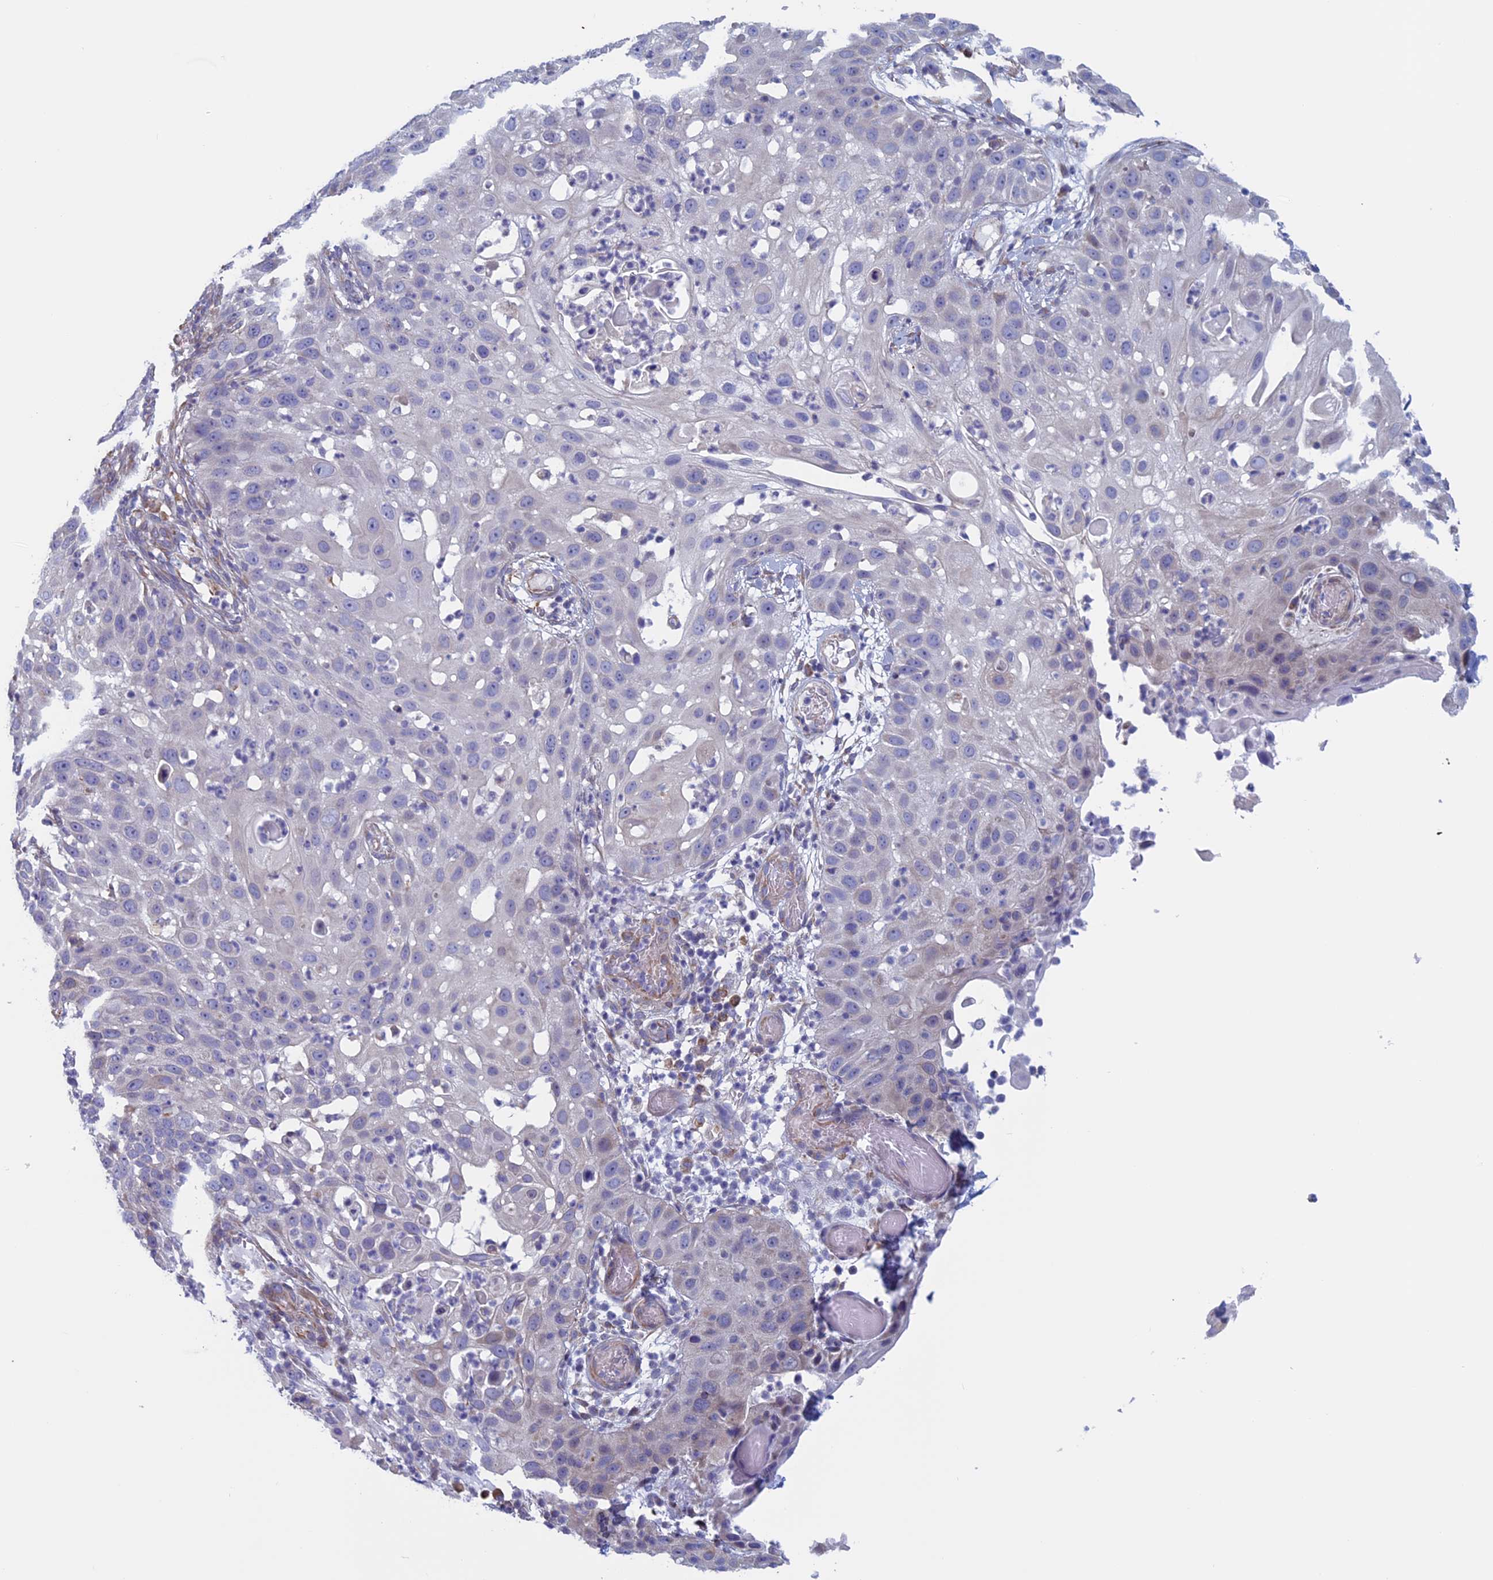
{"staining": {"intensity": "negative", "quantity": "none", "location": "none"}, "tissue": "skin cancer", "cell_type": "Tumor cells", "image_type": "cancer", "snomed": [{"axis": "morphology", "description": "Squamous cell carcinoma, NOS"}, {"axis": "topography", "description": "Skin"}], "caption": "Tumor cells show no significant staining in skin squamous cell carcinoma.", "gene": "BCL2L10", "patient": {"sex": "female", "age": 44}}